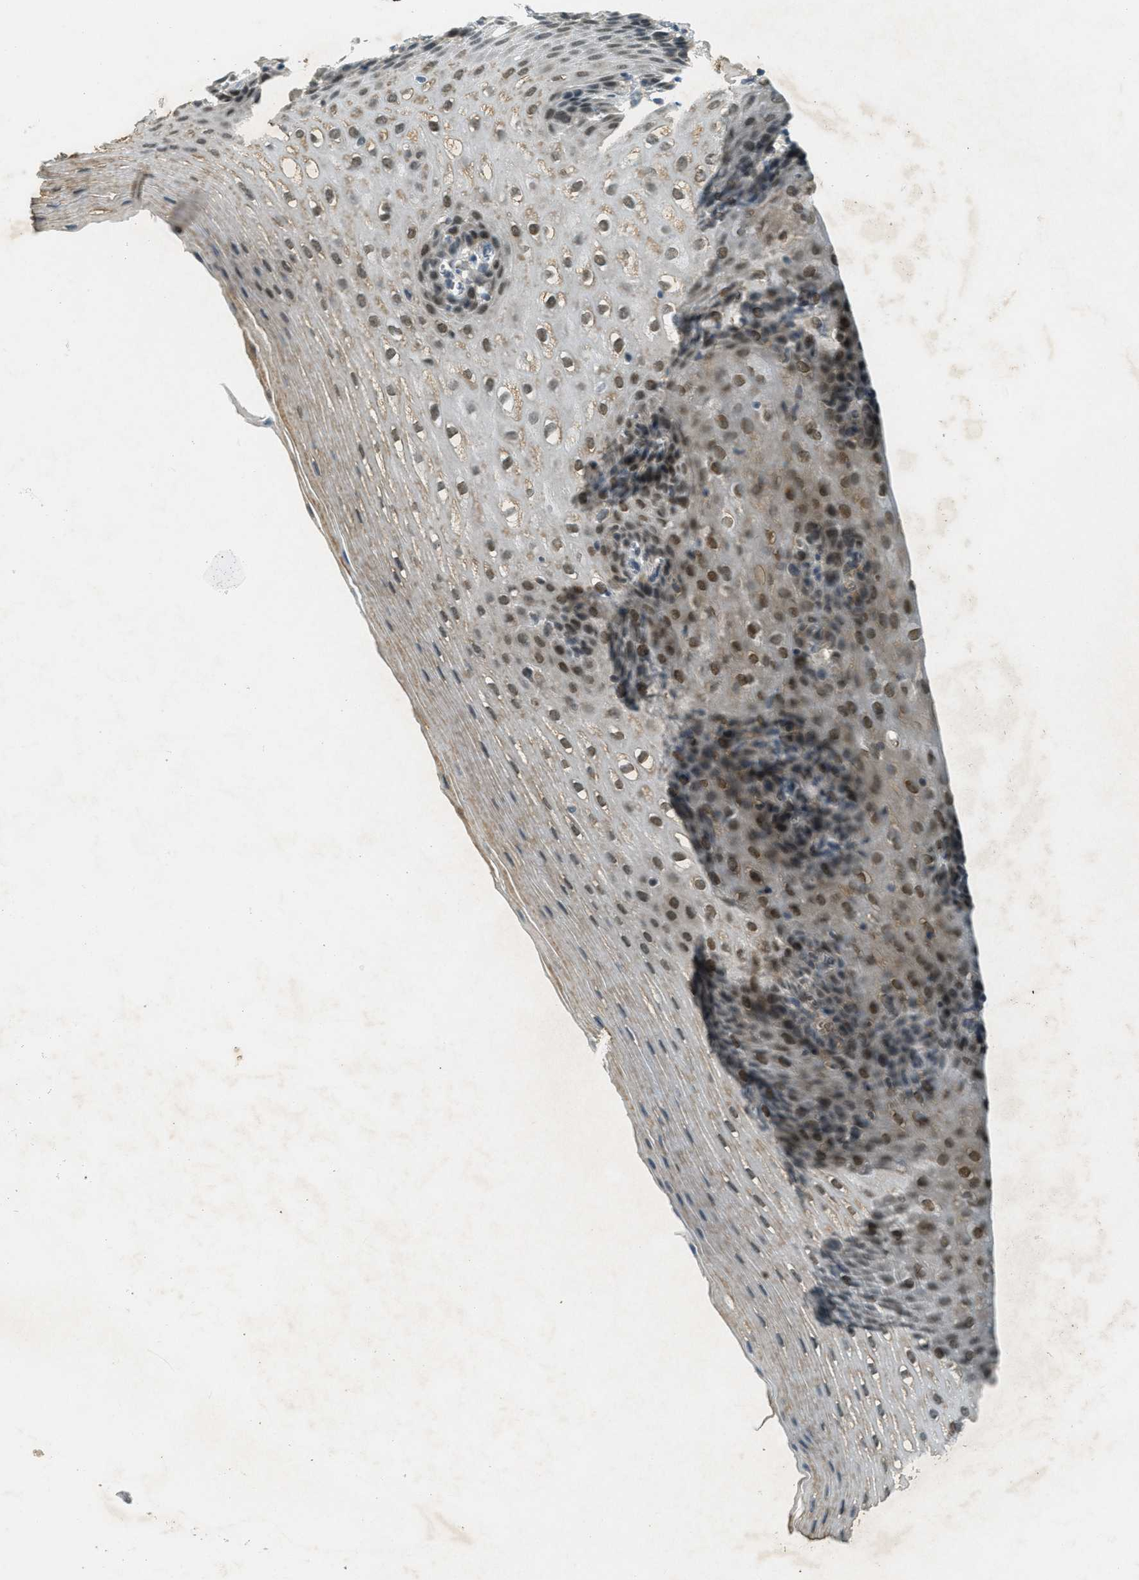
{"staining": {"intensity": "moderate", "quantity": "25%-75%", "location": "cytoplasmic/membranous,nuclear"}, "tissue": "esophagus", "cell_type": "Squamous epithelial cells", "image_type": "normal", "snomed": [{"axis": "morphology", "description": "Normal tissue, NOS"}, {"axis": "topography", "description": "Esophagus"}], "caption": "Protein staining of benign esophagus demonstrates moderate cytoplasmic/membranous,nuclear positivity in about 25%-75% of squamous epithelial cells.", "gene": "TCF20", "patient": {"sex": "male", "age": 48}}